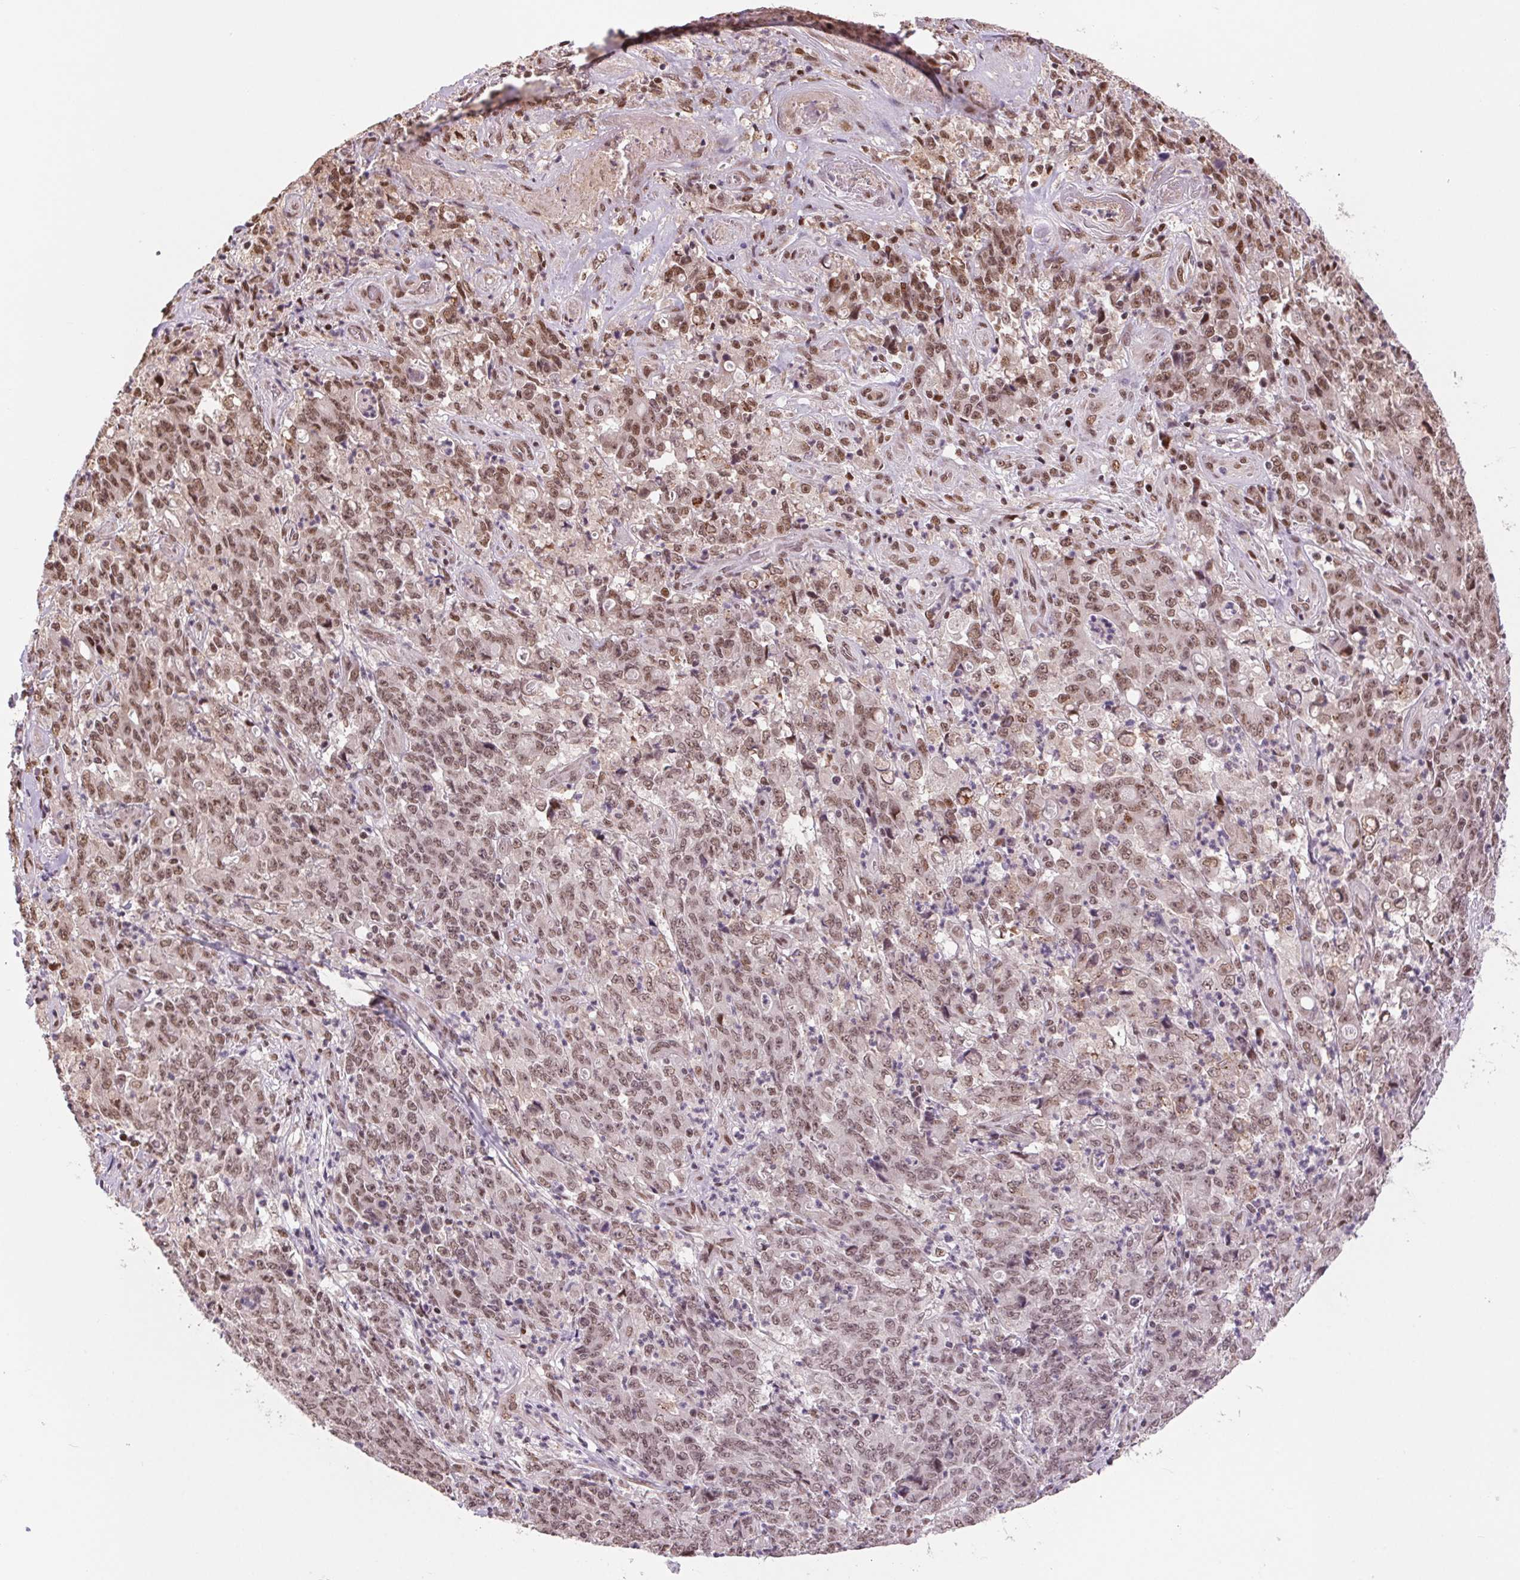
{"staining": {"intensity": "moderate", "quantity": ">75%", "location": "nuclear"}, "tissue": "stomach cancer", "cell_type": "Tumor cells", "image_type": "cancer", "snomed": [{"axis": "morphology", "description": "Adenocarcinoma, NOS"}, {"axis": "topography", "description": "Stomach, lower"}], "caption": "Adenocarcinoma (stomach) stained with a protein marker reveals moderate staining in tumor cells.", "gene": "RAD23A", "patient": {"sex": "female", "age": 71}}